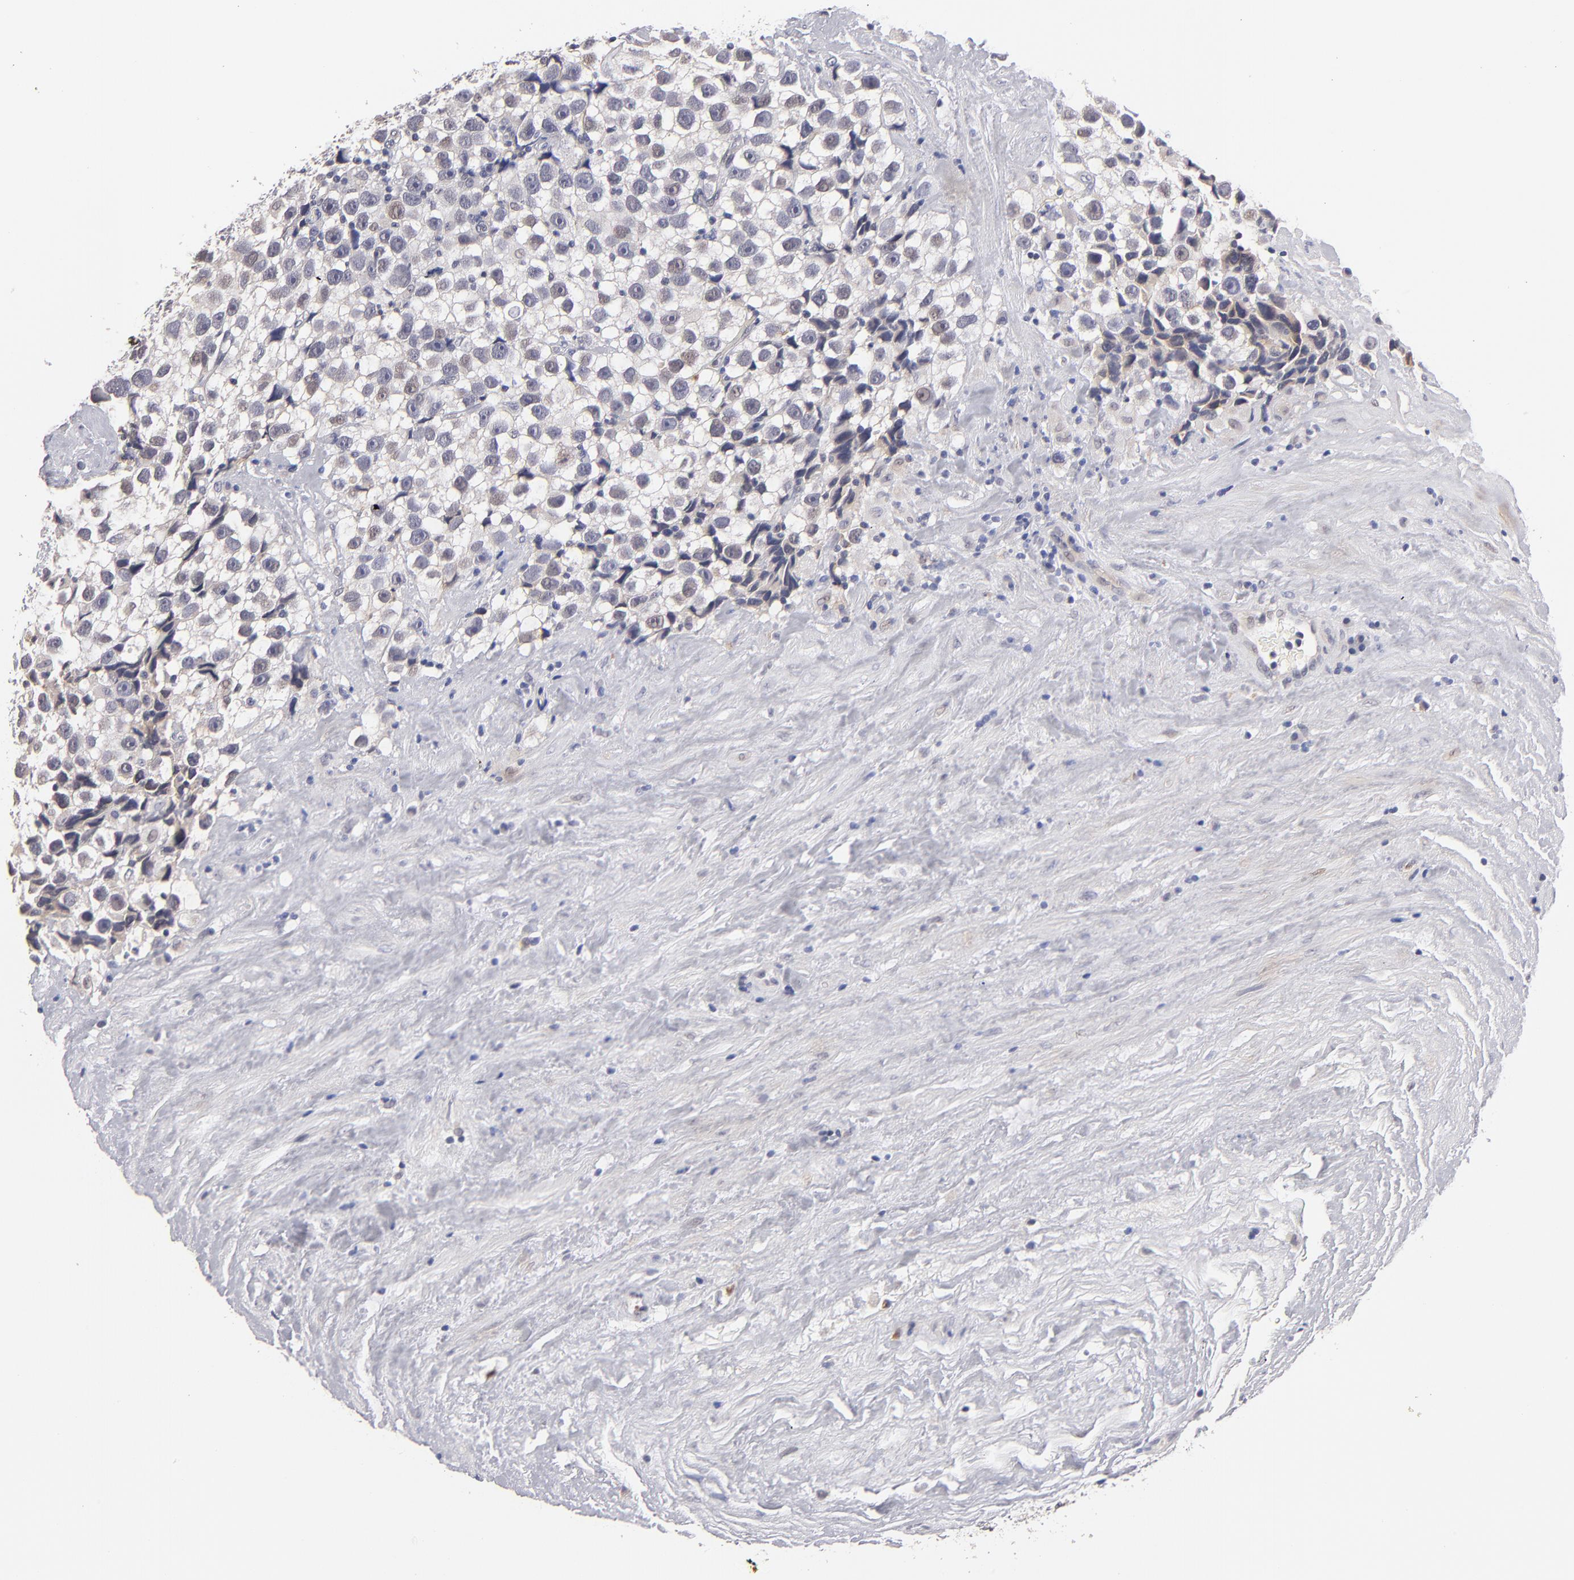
{"staining": {"intensity": "weak", "quantity": "<25%", "location": "cytoplasmic/membranous,nuclear"}, "tissue": "testis cancer", "cell_type": "Tumor cells", "image_type": "cancer", "snomed": [{"axis": "morphology", "description": "Seminoma, NOS"}, {"axis": "topography", "description": "Testis"}], "caption": "Tumor cells show no significant positivity in seminoma (testis).", "gene": "MGAM", "patient": {"sex": "male", "age": 43}}